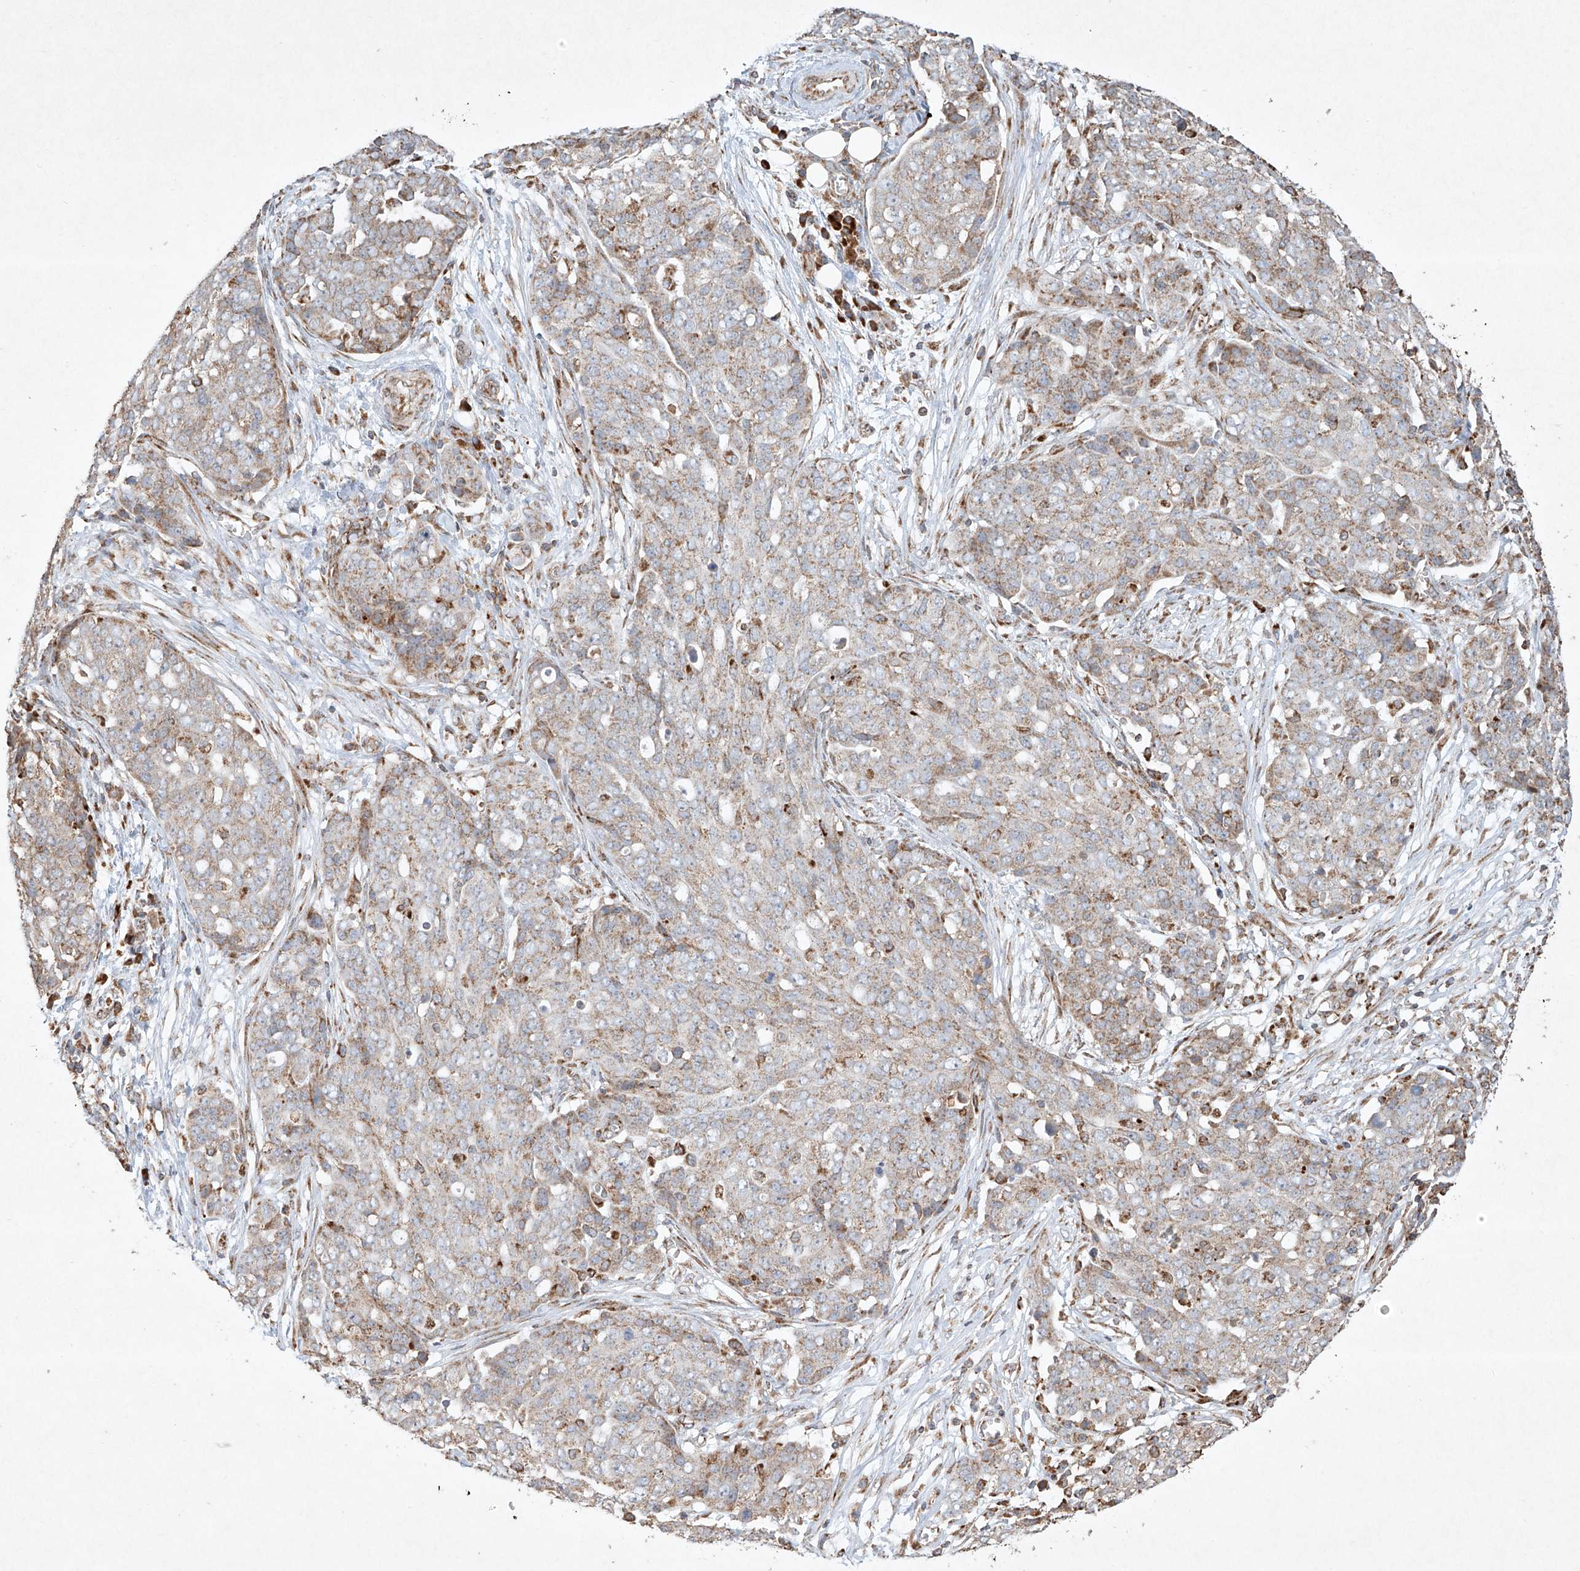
{"staining": {"intensity": "weak", "quantity": ">75%", "location": "cytoplasmic/membranous"}, "tissue": "ovarian cancer", "cell_type": "Tumor cells", "image_type": "cancer", "snomed": [{"axis": "morphology", "description": "Cystadenocarcinoma, serous, NOS"}, {"axis": "topography", "description": "Soft tissue"}, {"axis": "topography", "description": "Ovary"}], "caption": "IHC of human serous cystadenocarcinoma (ovarian) reveals low levels of weak cytoplasmic/membranous positivity in about >75% of tumor cells.", "gene": "SEMA3B", "patient": {"sex": "female", "age": 57}}